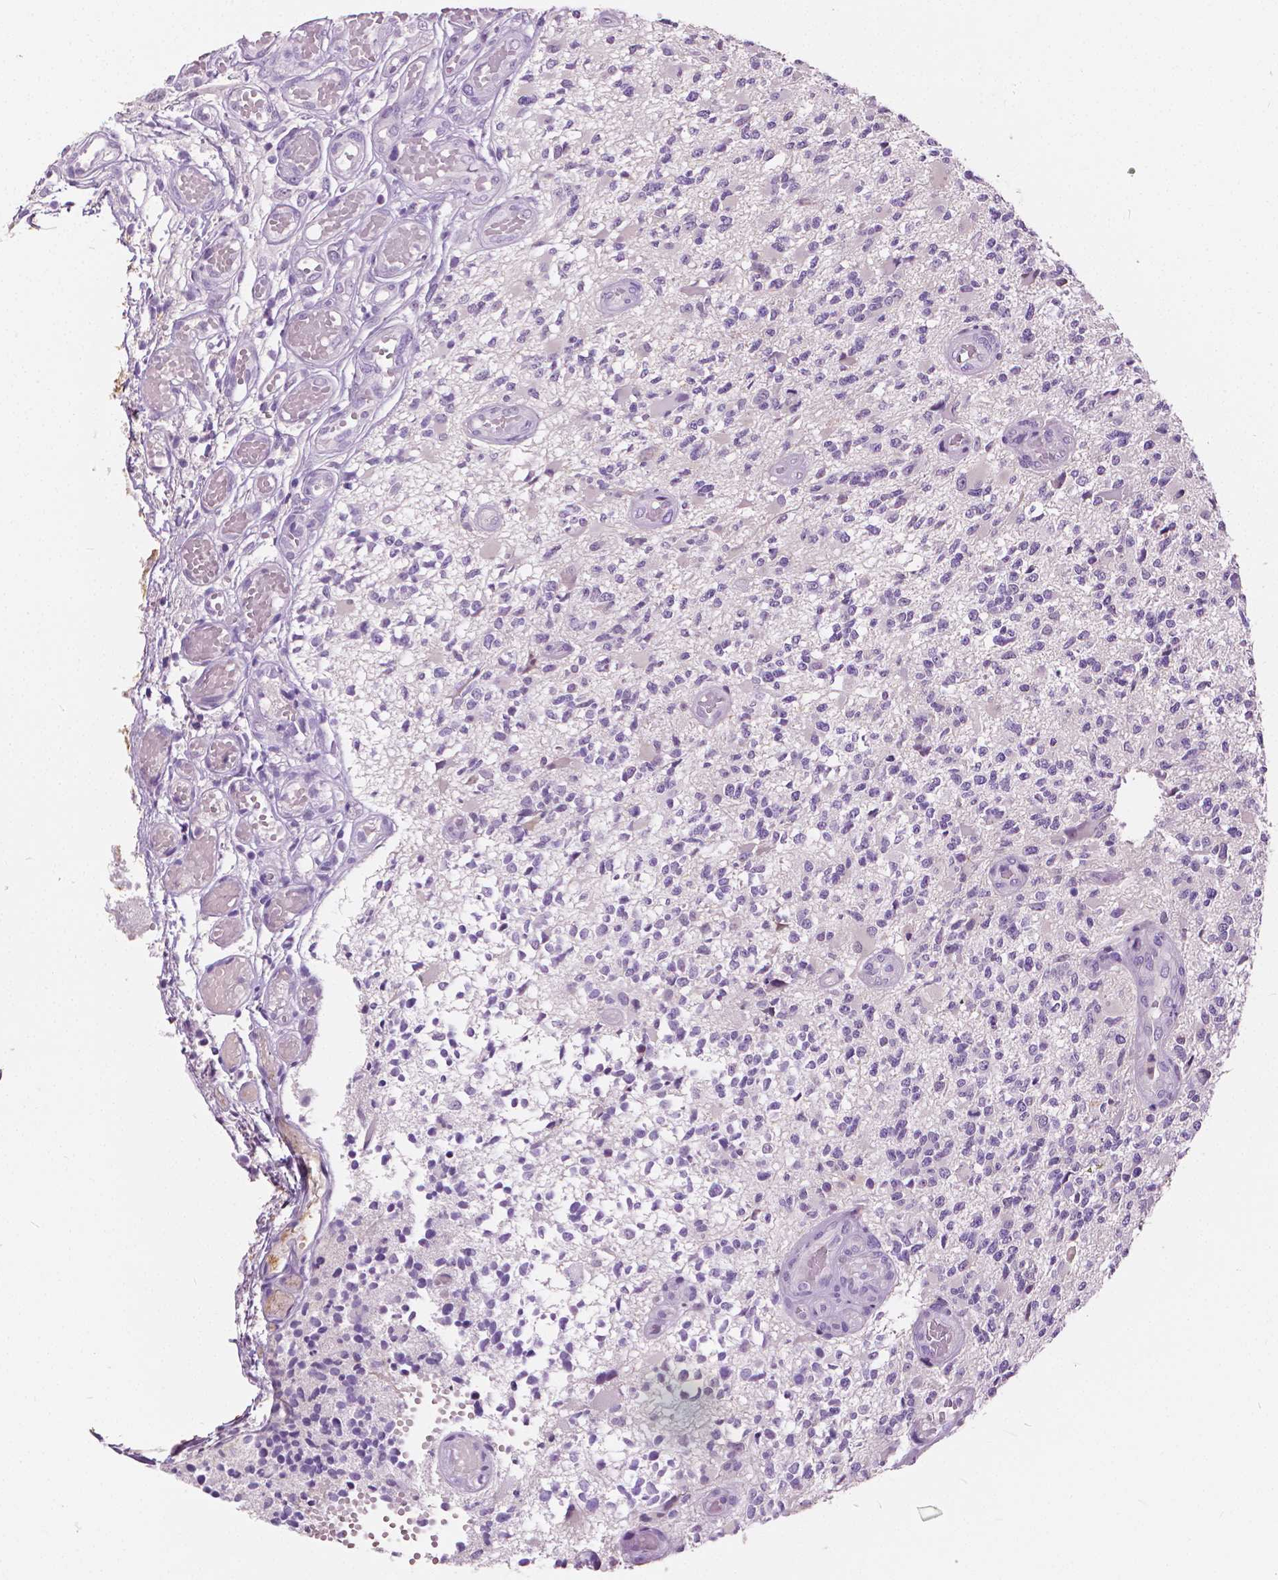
{"staining": {"intensity": "negative", "quantity": "none", "location": "none"}, "tissue": "glioma", "cell_type": "Tumor cells", "image_type": "cancer", "snomed": [{"axis": "morphology", "description": "Glioma, malignant, High grade"}, {"axis": "topography", "description": "Brain"}], "caption": "This is an IHC image of human malignant glioma (high-grade). There is no positivity in tumor cells.", "gene": "TKFC", "patient": {"sex": "female", "age": 63}}